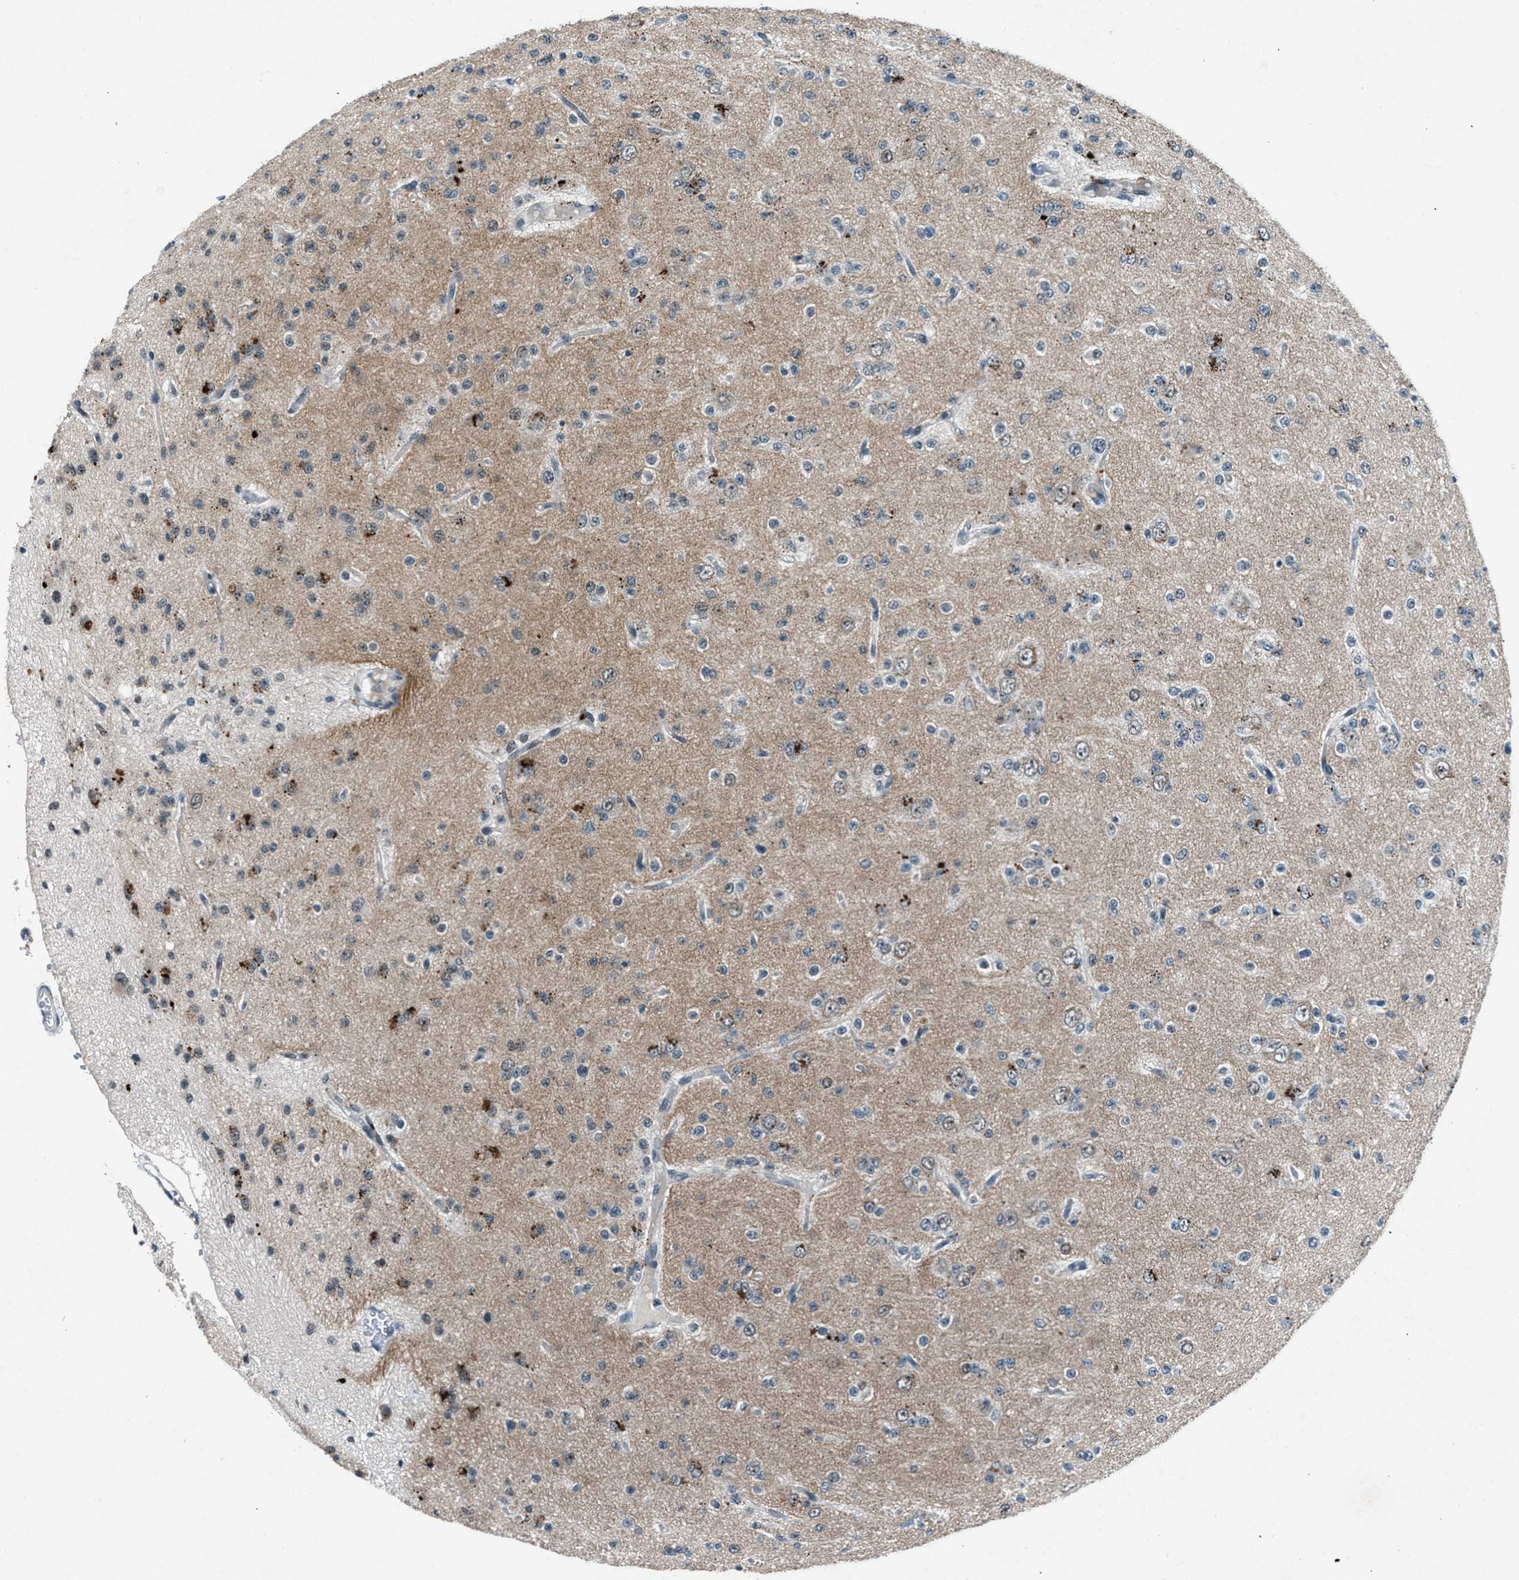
{"staining": {"intensity": "negative", "quantity": "none", "location": "none"}, "tissue": "glioma", "cell_type": "Tumor cells", "image_type": "cancer", "snomed": [{"axis": "morphology", "description": "Glioma, malignant, Low grade"}, {"axis": "topography", "description": "Brain"}], "caption": "A histopathology image of human glioma is negative for staining in tumor cells.", "gene": "ADCY1", "patient": {"sex": "male", "age": 38}}